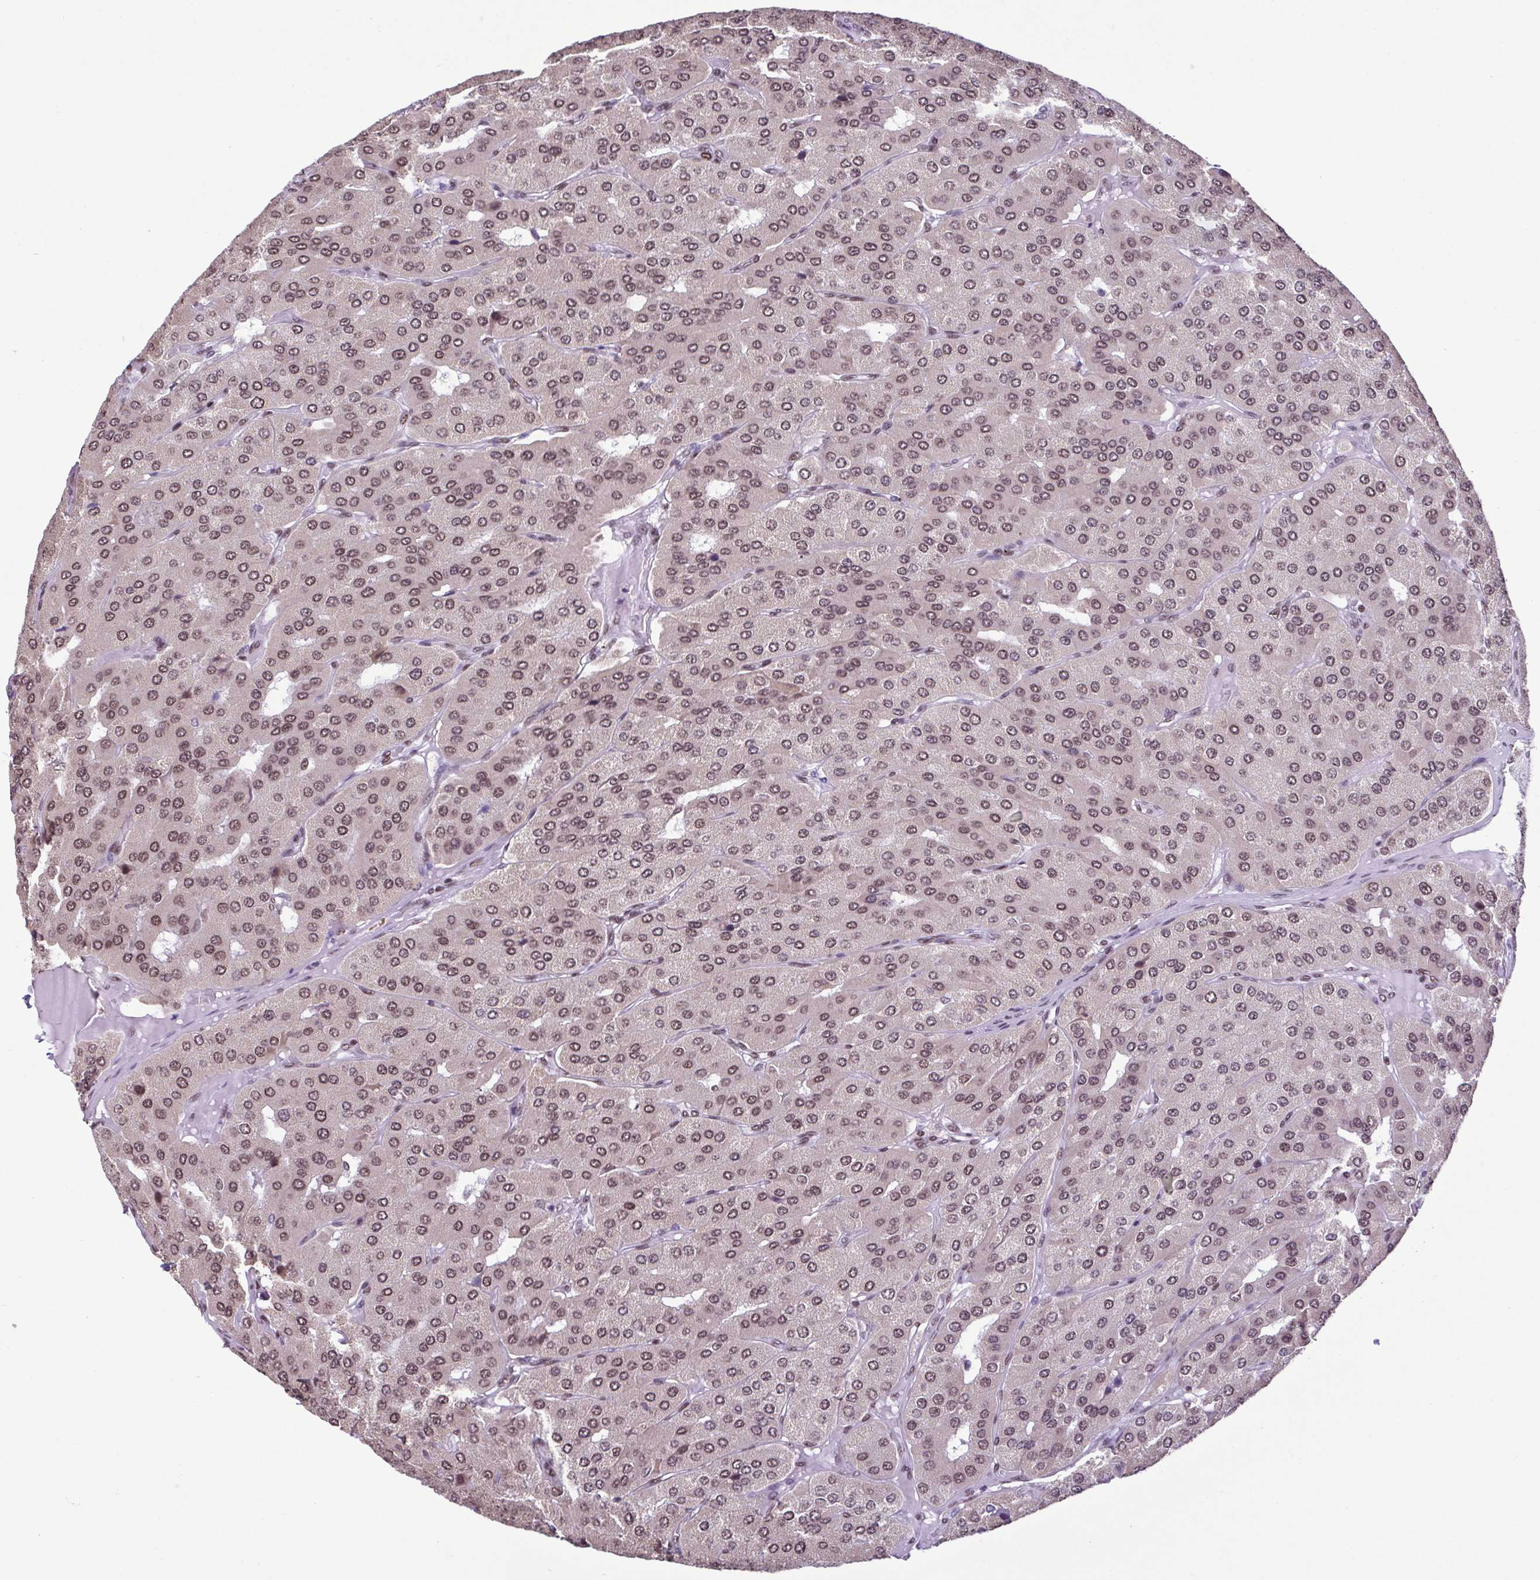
{"staining": {"intensity": "moderate", "quantity": ">75%", "location": "nuclear"}, "tissue": "parathyroid gland", "cell_type": "Glandular cells", "image_type": "normal", "snomed": [{"axis": "morphology", "description": "Normal tissue, NOS"}, {"axis": "morphology", "description": "Adenoma, NOS"}, {"axis": "topography", "description": "Parathyroid gland"}], "caption": "Protein expression analysis of unremarkable parathyroid gland exhibits moderate nuclear expression in approximately >75% of glandular cells. (DAB (3,3'-diaminobenzidine) IHC, brown staining for protein, blue staining for nuclei).", "gene": "TIMM21", "patient": {"sex": "female", "age": 86}}